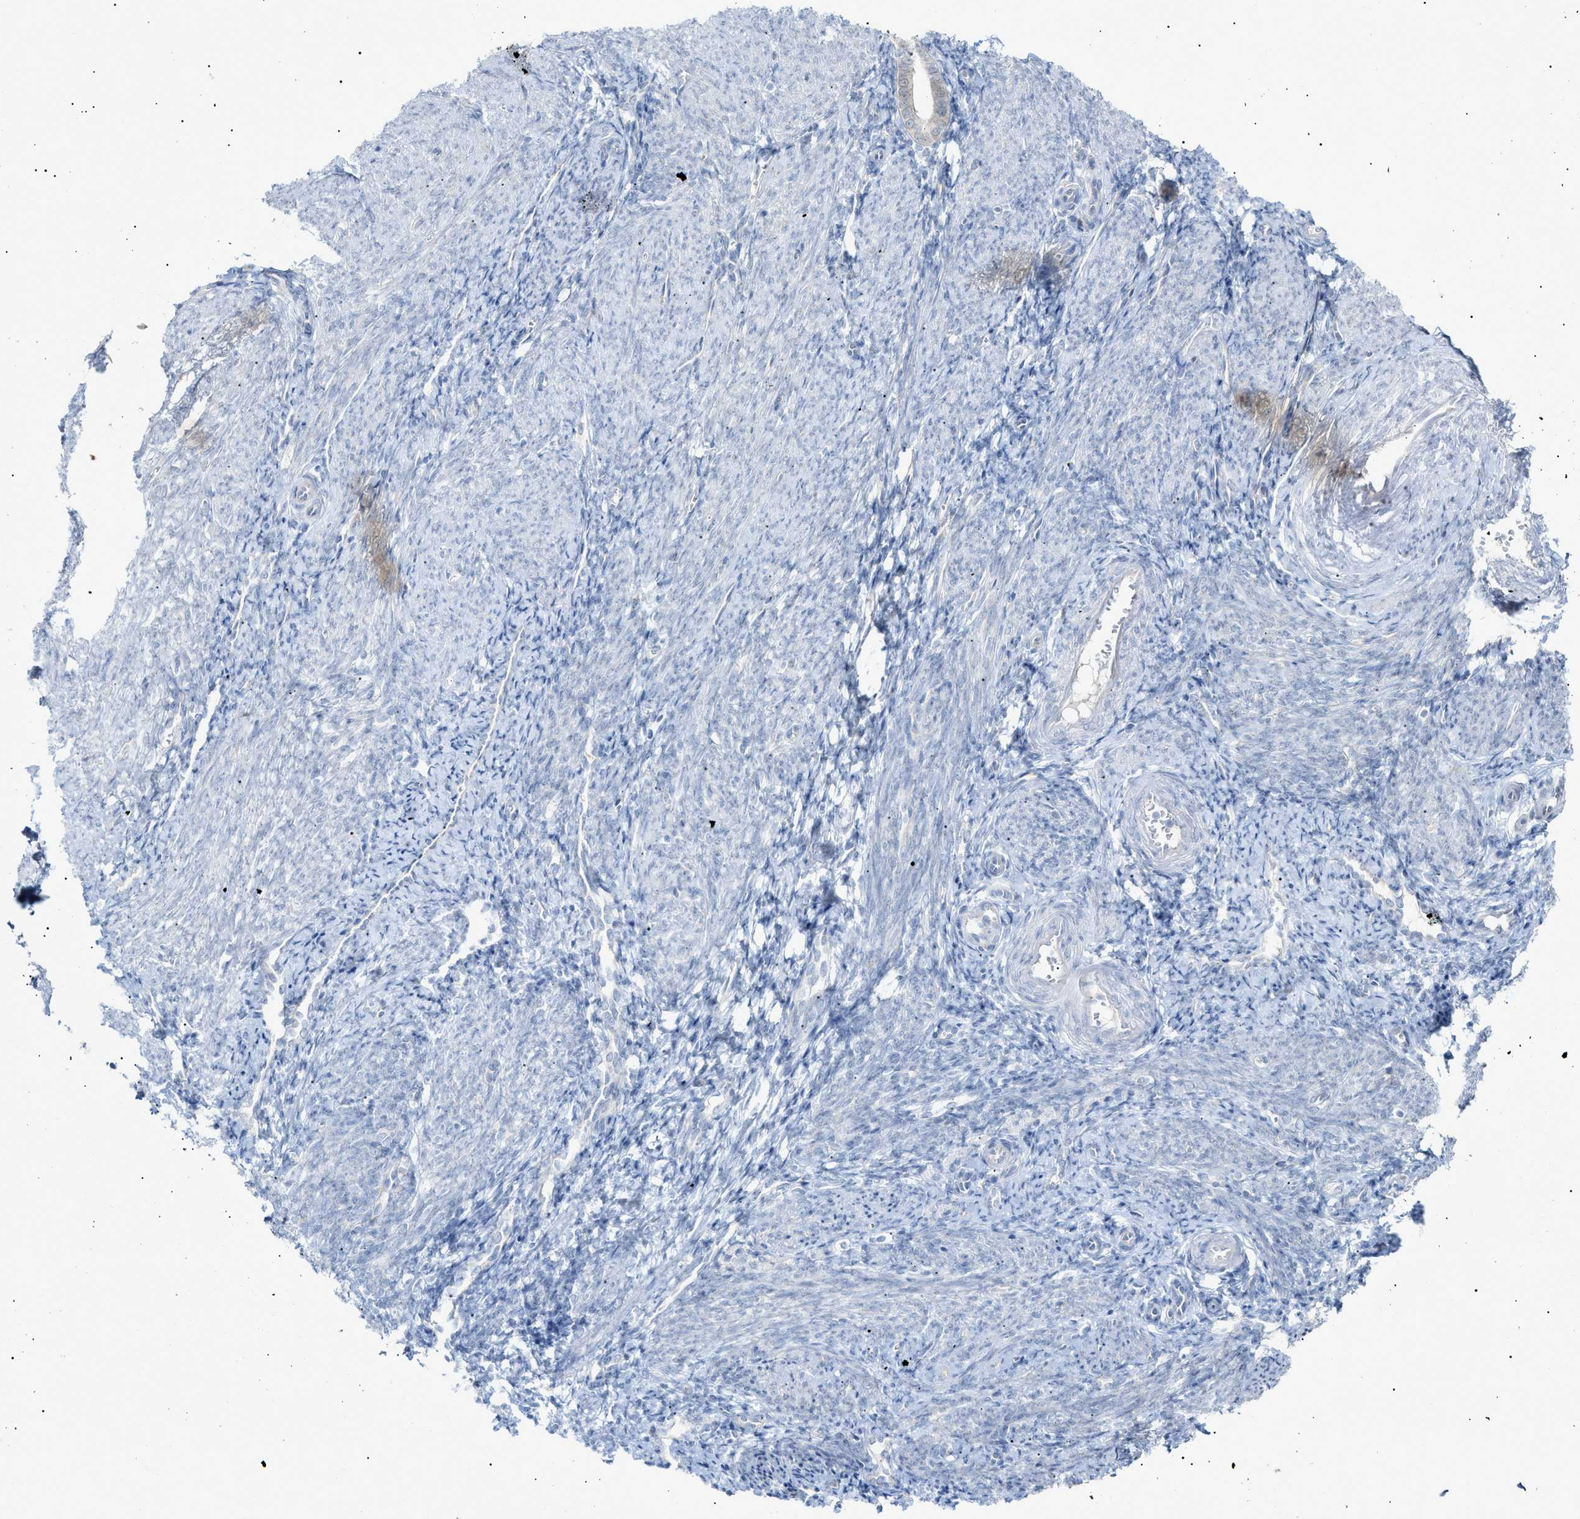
{"staining": {"intensity": "negative", "quantity": "none", "location": "none"}, "tissue": "endometrium", "cell_type": "Cells in endometrial stroma", "image_type": "normal", "snomed": [{"axis": "morphology", "description": "Normal tissue, NOS"}, {"axis": "topography", "description": "Endometrium"}], "caption": "Cells in endometrial stroma show no significant staining in normal endometrium. (DAB (3,3'-diaminobenzidine) immunohistochemistry visualized using brightfield microscopy, high magnification).", "gene": "SLC25A31", "patient": {"sex": "female", "age": 50}}